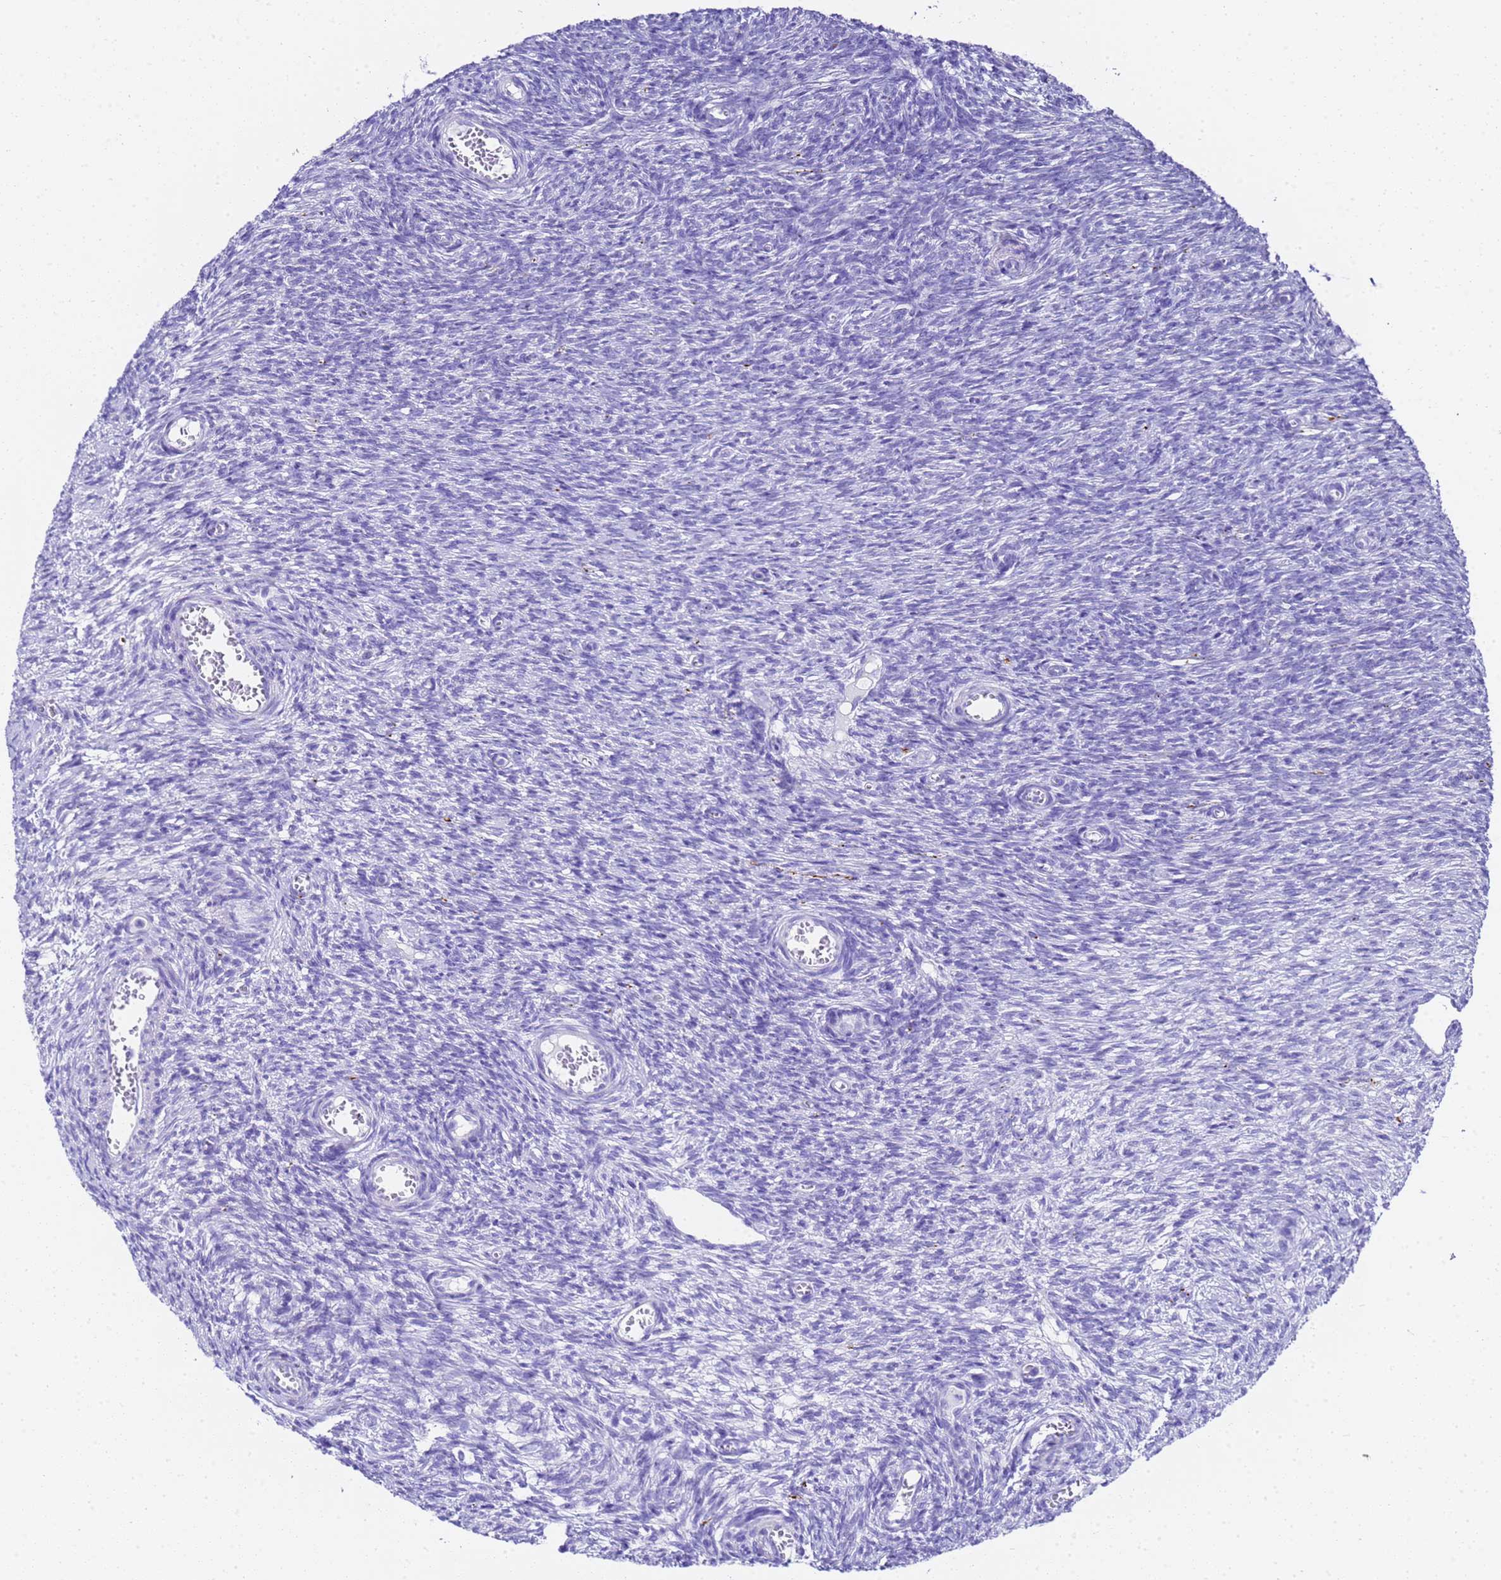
{"staining": {"intensity": "negative", "quantity": "none", "location": "none"}, "tissue": "ovary", "cell_type": "Ovarian stroma cells", "image_type": "normal", "snomed": [{"axis": "morphology", "description": "Normal tissue, NOS"}, {"axis": "topography", "description": "Ovary"}], "caption": "The photomicrograph displays no significant expression in ovarian stroma cells of ovary. The staining is performed using DAB (3,3'-diaminobenzidine) brown chromogen with nuclei counter-stained in using hematoxylin.", "gene": "FAM72A", "patient": {"sex": "female", "age": 44}}